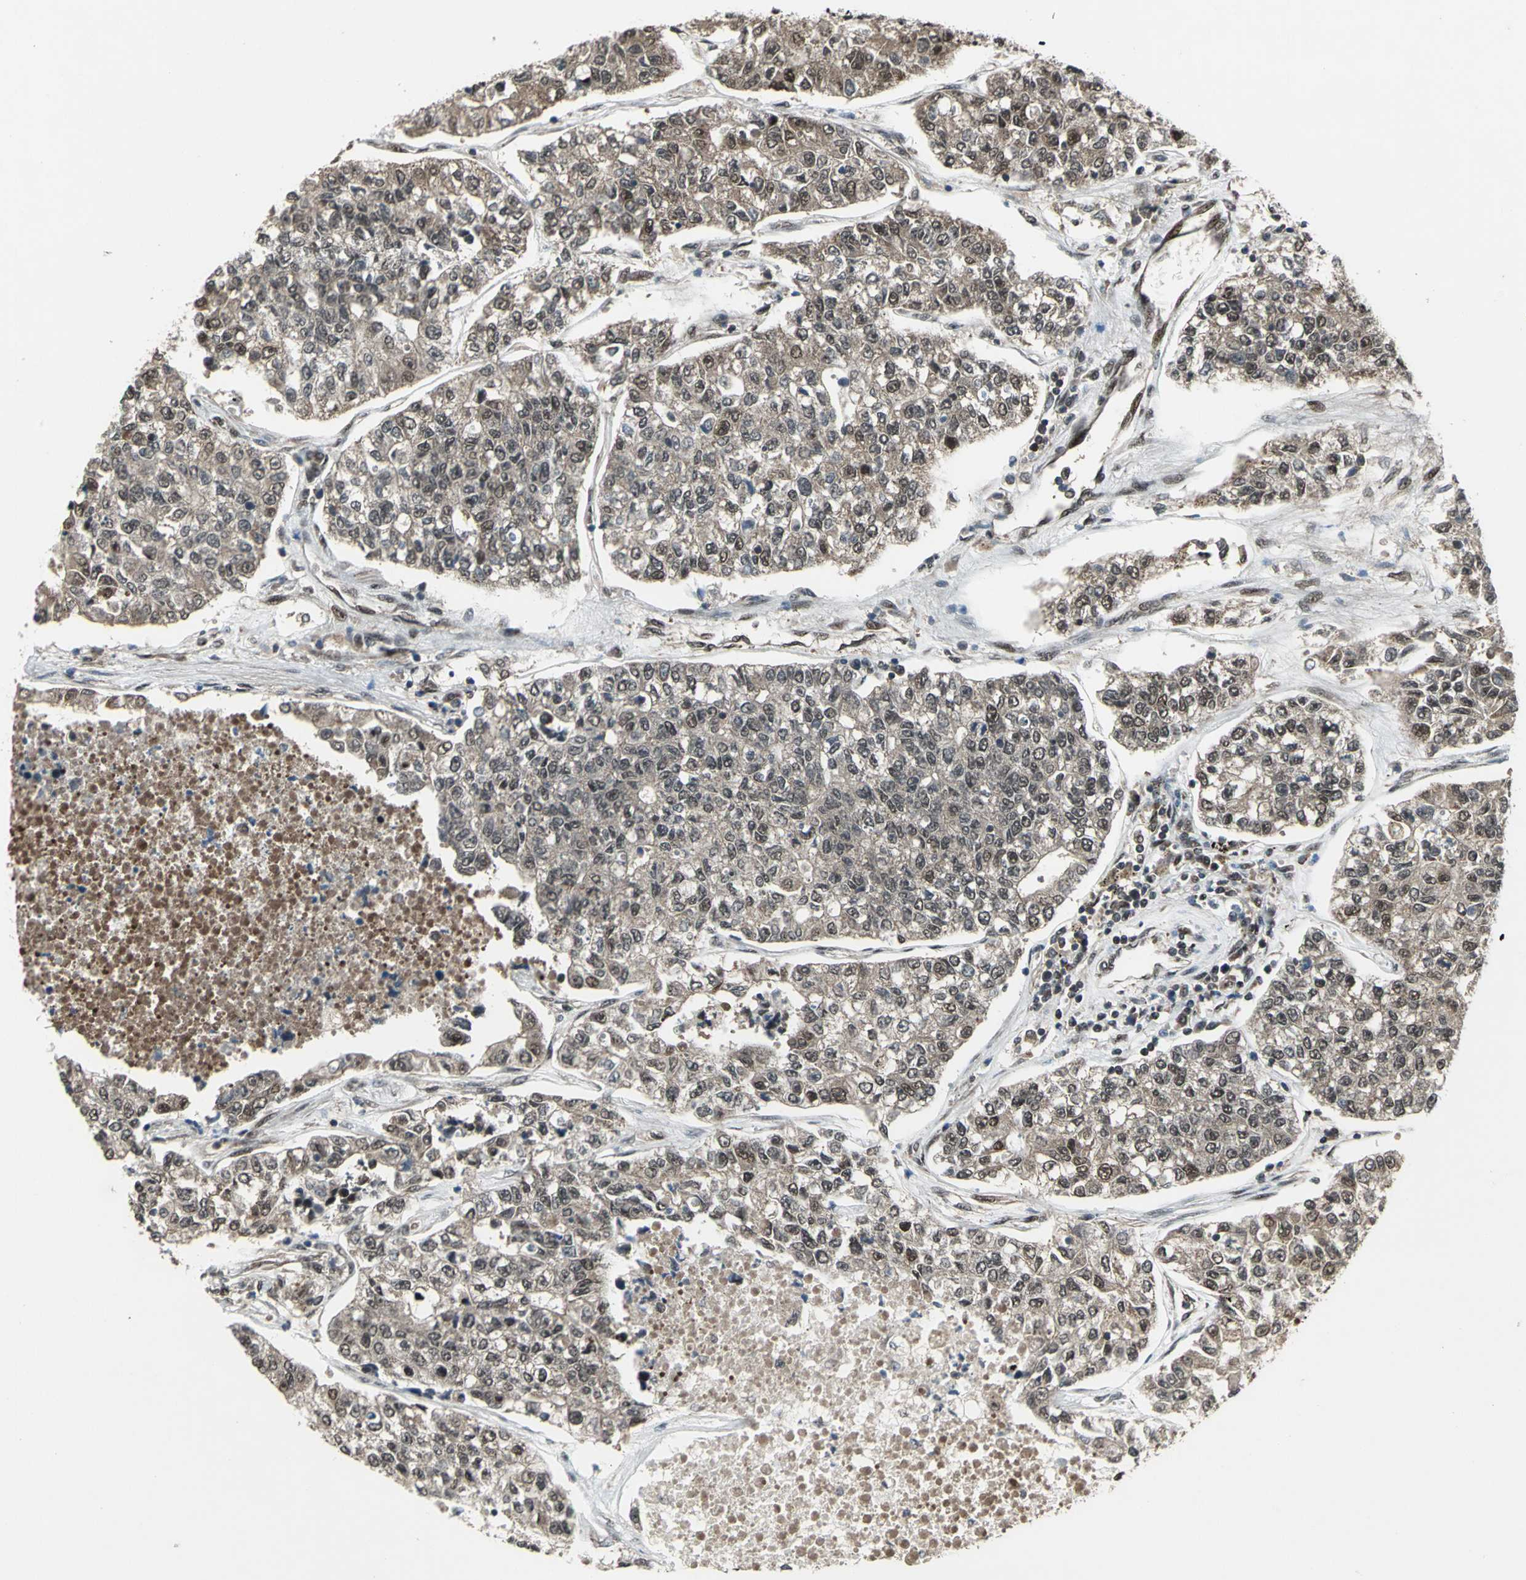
{"staining": {"intensity": "weak", "quantity": ">75%", "location": "cytoplasmic/membranous,nuclear"}, "tissue": "lung cancer", "cell_type": "Tumor cells", "image_type": "cancer", "snomed": [{"axis": "morphology", "description": "Adenocarcinoma, NOS"}, {"axis": "topography", "description": "Lung"}], "caption": "High-power microscopy captured an IHC photomicrograph of adenocarcinoma (lung), revealing weak cytoplasmic/membranous and nuclear staining in about >75% of tumor cells.", "gene": "COPS5", "patient": {"sex": "male", "age": 49}}